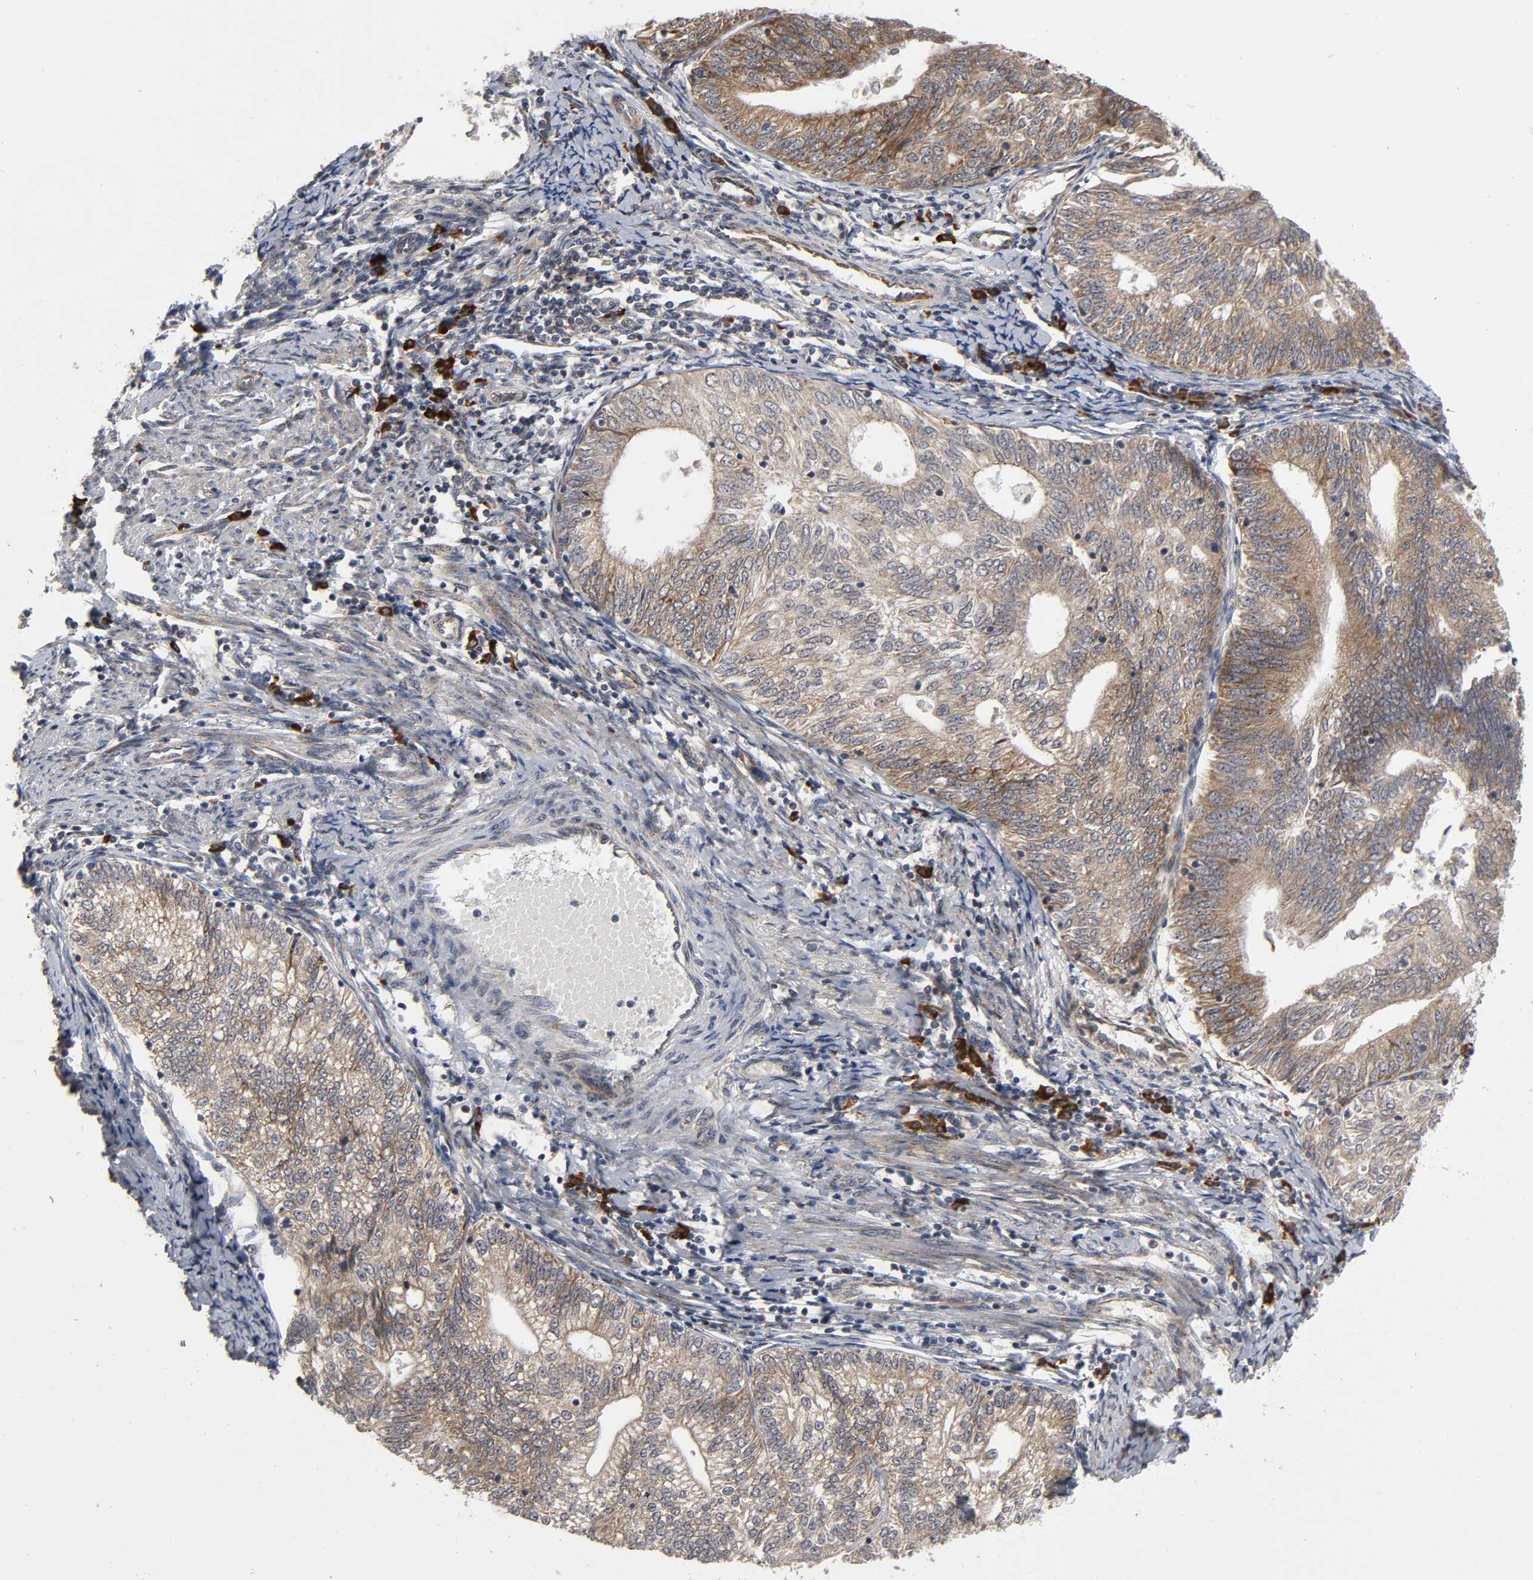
{"staining": {"intensity": "moderate", "quantity": ">75%", "location": "cytoplasmic/membranous"}, "tissue": "endometrial cancer", "cell_type": "Tumor cells", "image_type": "cancer", "snomed": [{"axis": "morphology", "description": "Adenocarcinoma, NOS"}, {"axis": "topography", "description": "Endometrium"}], "caption": "A medium amount of moderate cytoplasmic/membranous expression is appreciated in approximately >75% of tumor cells in adenocarcinoma (endometrial) tissue. (brown staining indicates protein expression, while blue staining denotes nuclei).", "gene": "SLC30A9", "patient": {"sex": "female", "age": 69}}